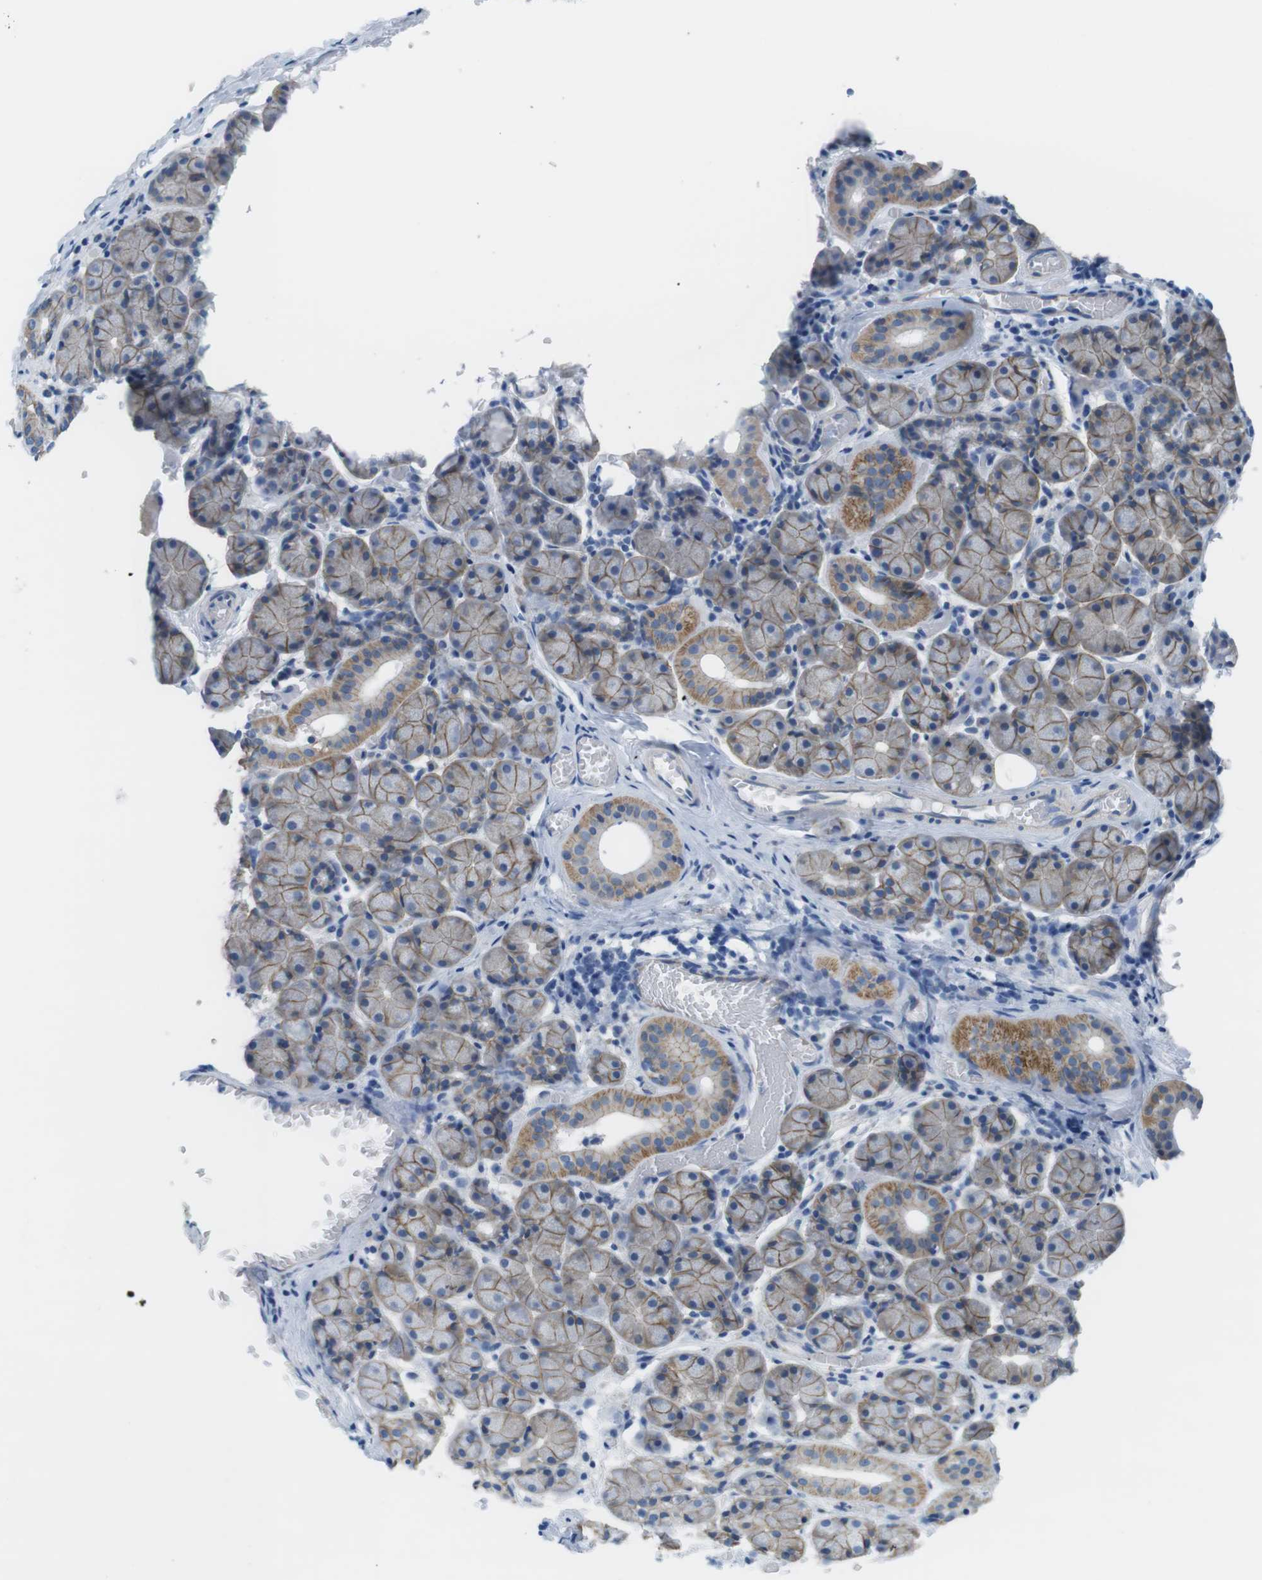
{"staining": {"intensity": "moderate", "quantity": ">75%", "location": "cytoplasmic/membranous"}, "tissue": "salivary gland", "cell_type": "Glandular cells", "image_type": "normal", "snomed": [{"axis": "morphology", "description": "Normal tissue, NOS"}, {"axis": "topography", "description": "Salivary gland"}], "caption": "Unremarkable salivary gland shows moderate cytoplasmic/membranous expression in about >75% of glandular cells, visualized by immunohistochemistry.", "gene": "SLC6A6", "patient": {"sex": "female", "age": 24}}